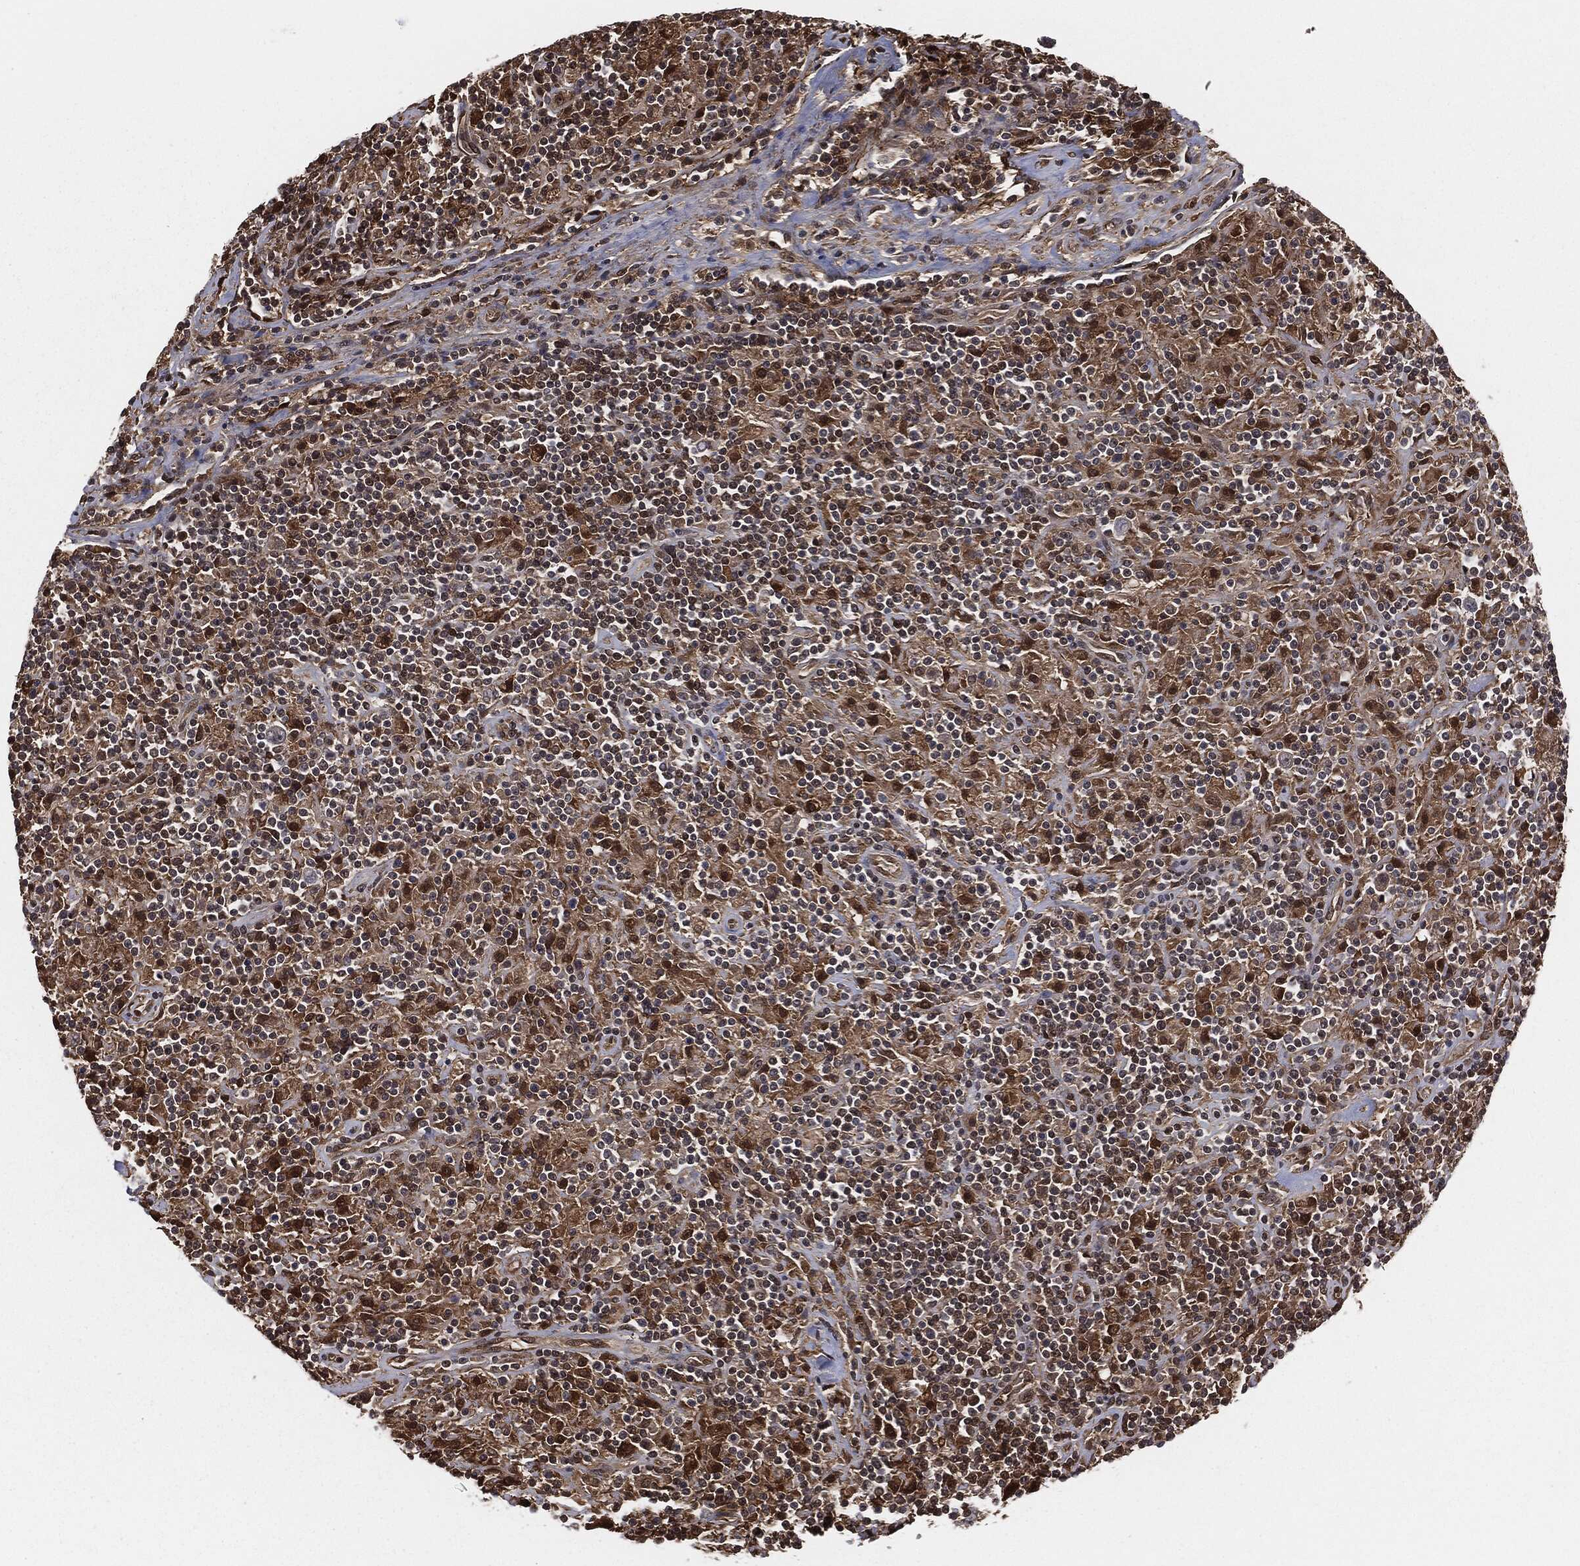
{"staining": {"intensity": "negative", "quantity": "none", "location": "none"}, "tissue": "lymphoma", "cell_type": "Tumor cells", "image_type": "cancer", "snomed": [{"axis": "morphology", "description": "Hodgkin's disease, NOS"}, {"axis": "topography", "description": "Lymph node"}], "caption": "IHC histopathology image of neoplastic tissue: Hodgkin's disease stained with DAB (3,3'-diaminobenzidine) reveals no significant protein expression in tumor cells.", "gene": "CAPRIN2", "patient": {"sex": "male", "age": 70}}